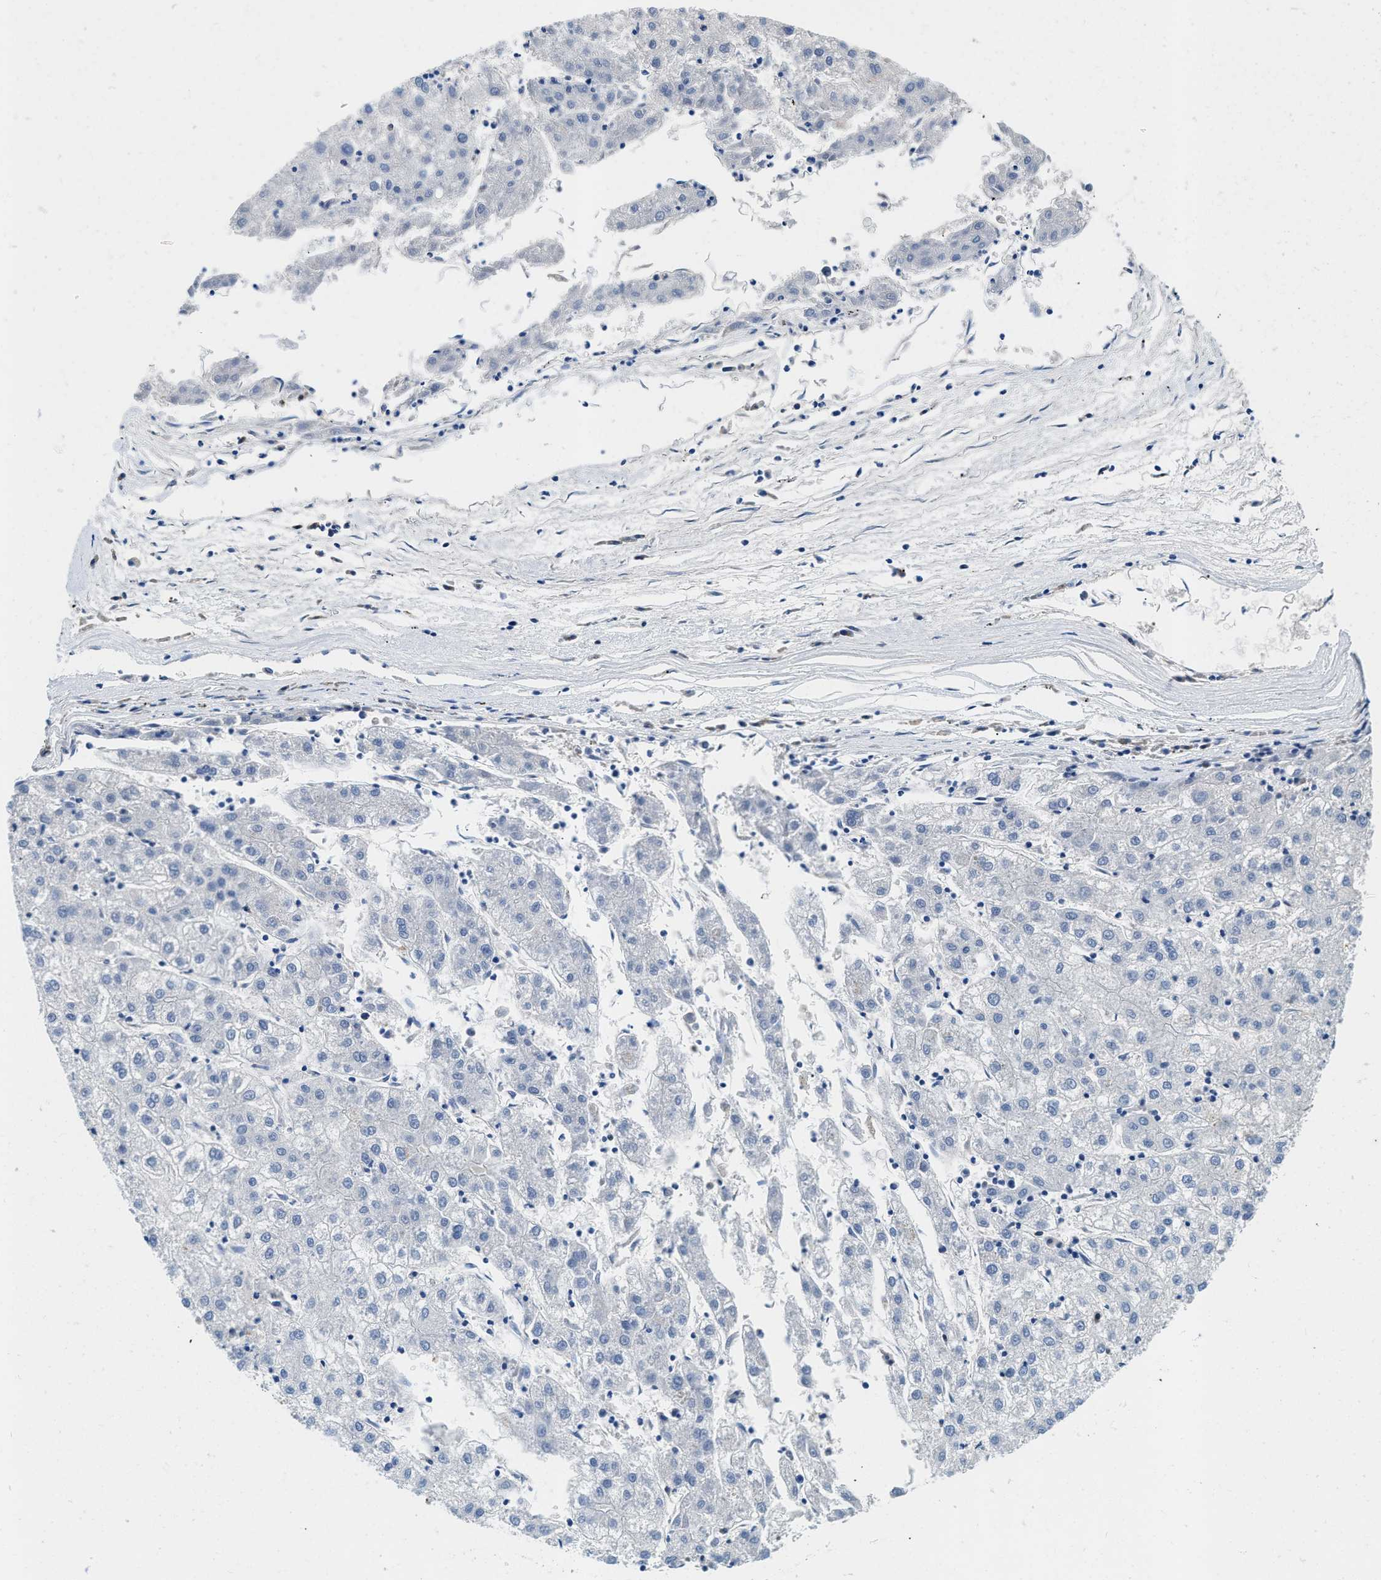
{"staining": {"intensity": "negative", "quantity": "none", "location": "none"}, "tissue": "liver cancer", "cell_type": "Tumor cells", "image_type": "cancer", "snomed": [{"axis": "morphology", "description": "Carcinoma, Hepatocellular, NOS"}, {"axis": "topography", "description": "Liver"}], "caption": "High magnification brightfield microscopy of liver hepatocellular carcinoma stained with DAB (brown) and counterstained with hematoxylin (blue): tumor cells show no significant expression.", "gene": "TSPAN3", "patient": {"sex": "male", "age": 72}}